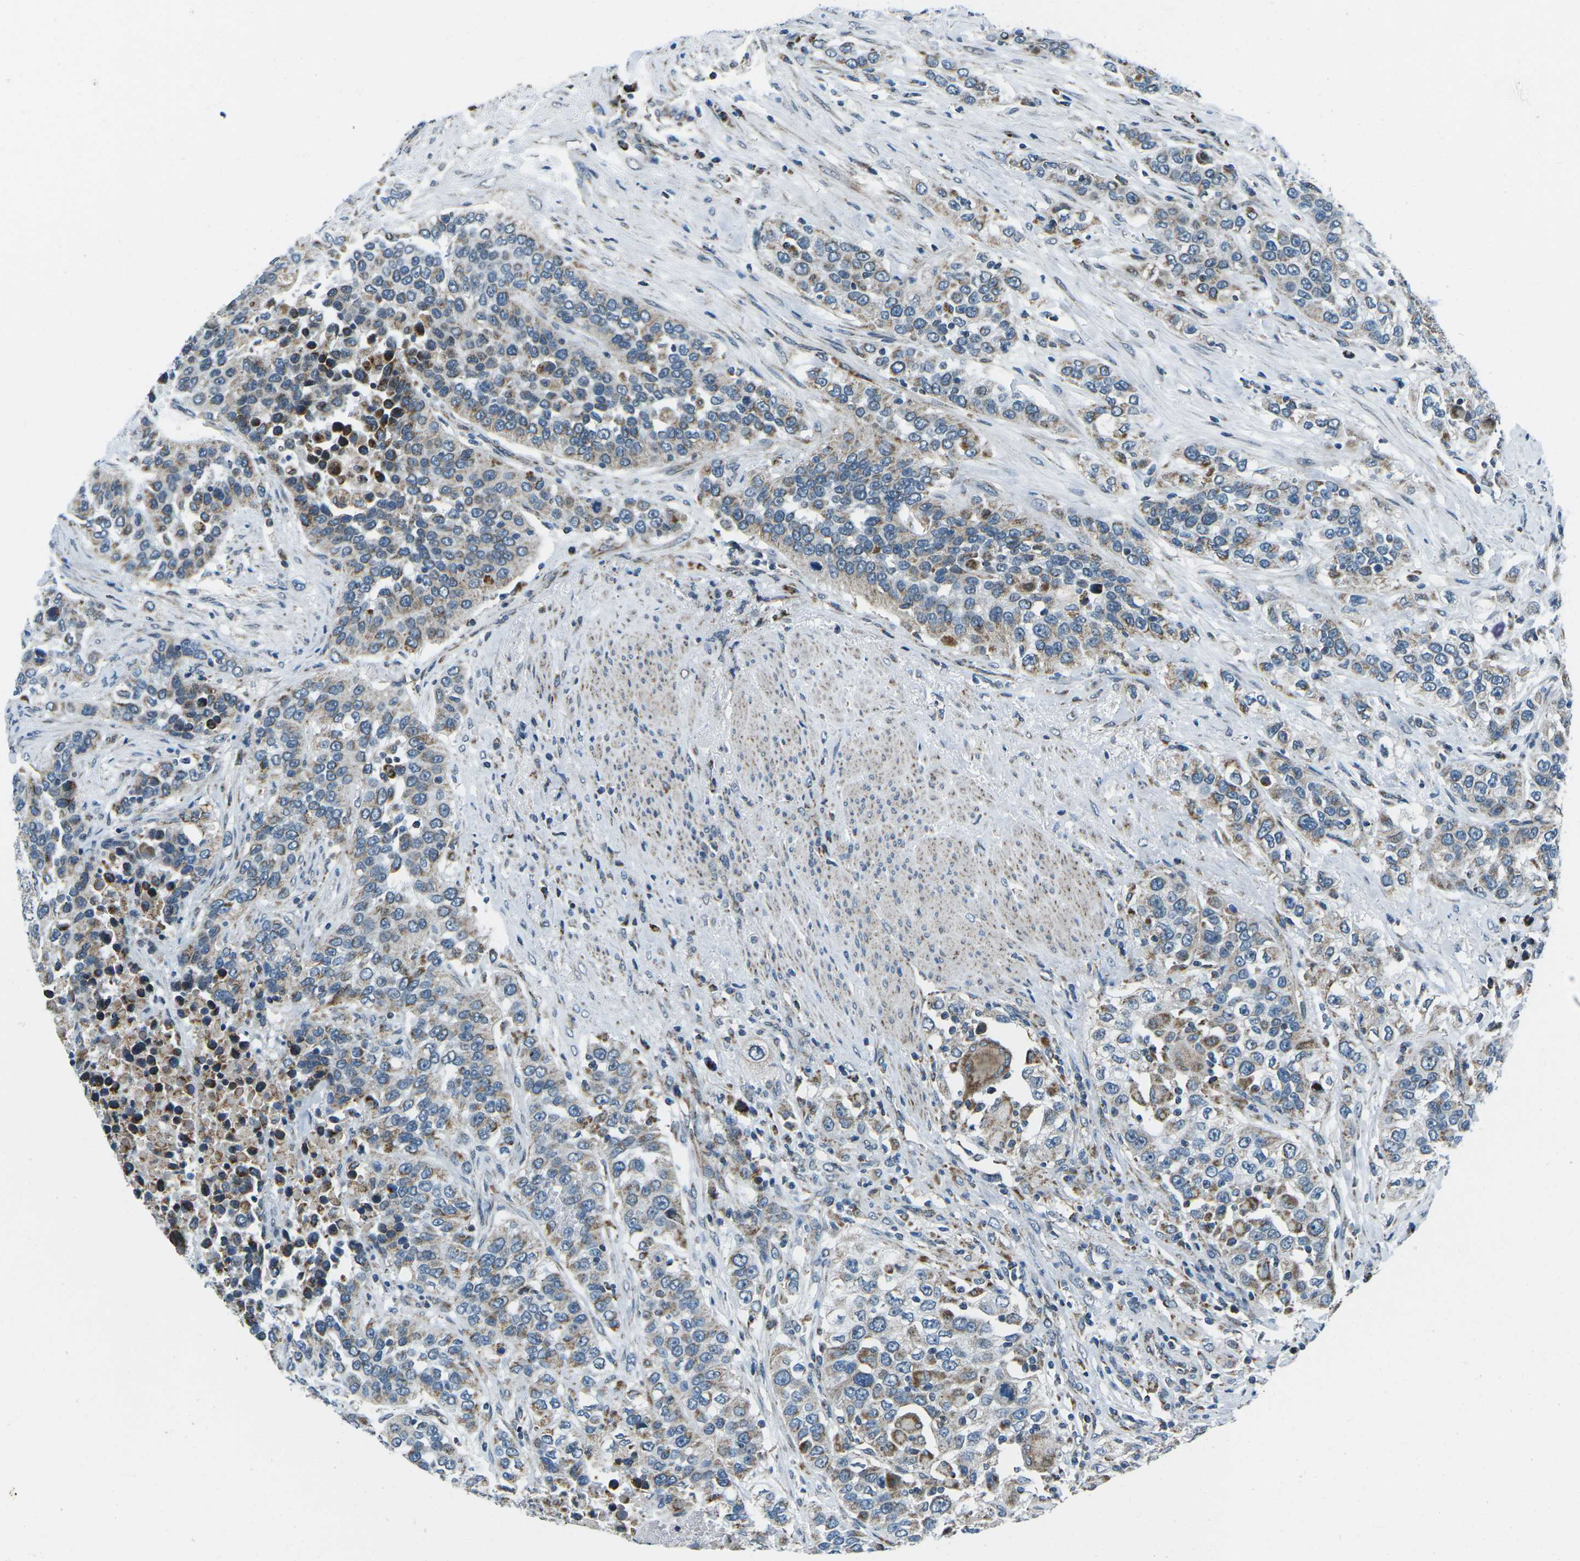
{"staining": {"intensity": "weak", "quantity": "<25%", "location": "cytoplasmic/membranous"}, "tissue": "urothelial cancer", "cell_type": "Tumor cells", "image_type": "cancer", "snomed": [{"axis": "morphology", "description": "Urothelial carcinoma, High grade"}, {"axis": "topography", "description": "Urinary bladder"}], "caption": "An immunohistochemistry (IHC) image of urothelial cancer is shown. There is no staining in tumor cells of urothelial cancer.", "gene": "RFESD", "patient": {"sex": "female", "age": 80}}